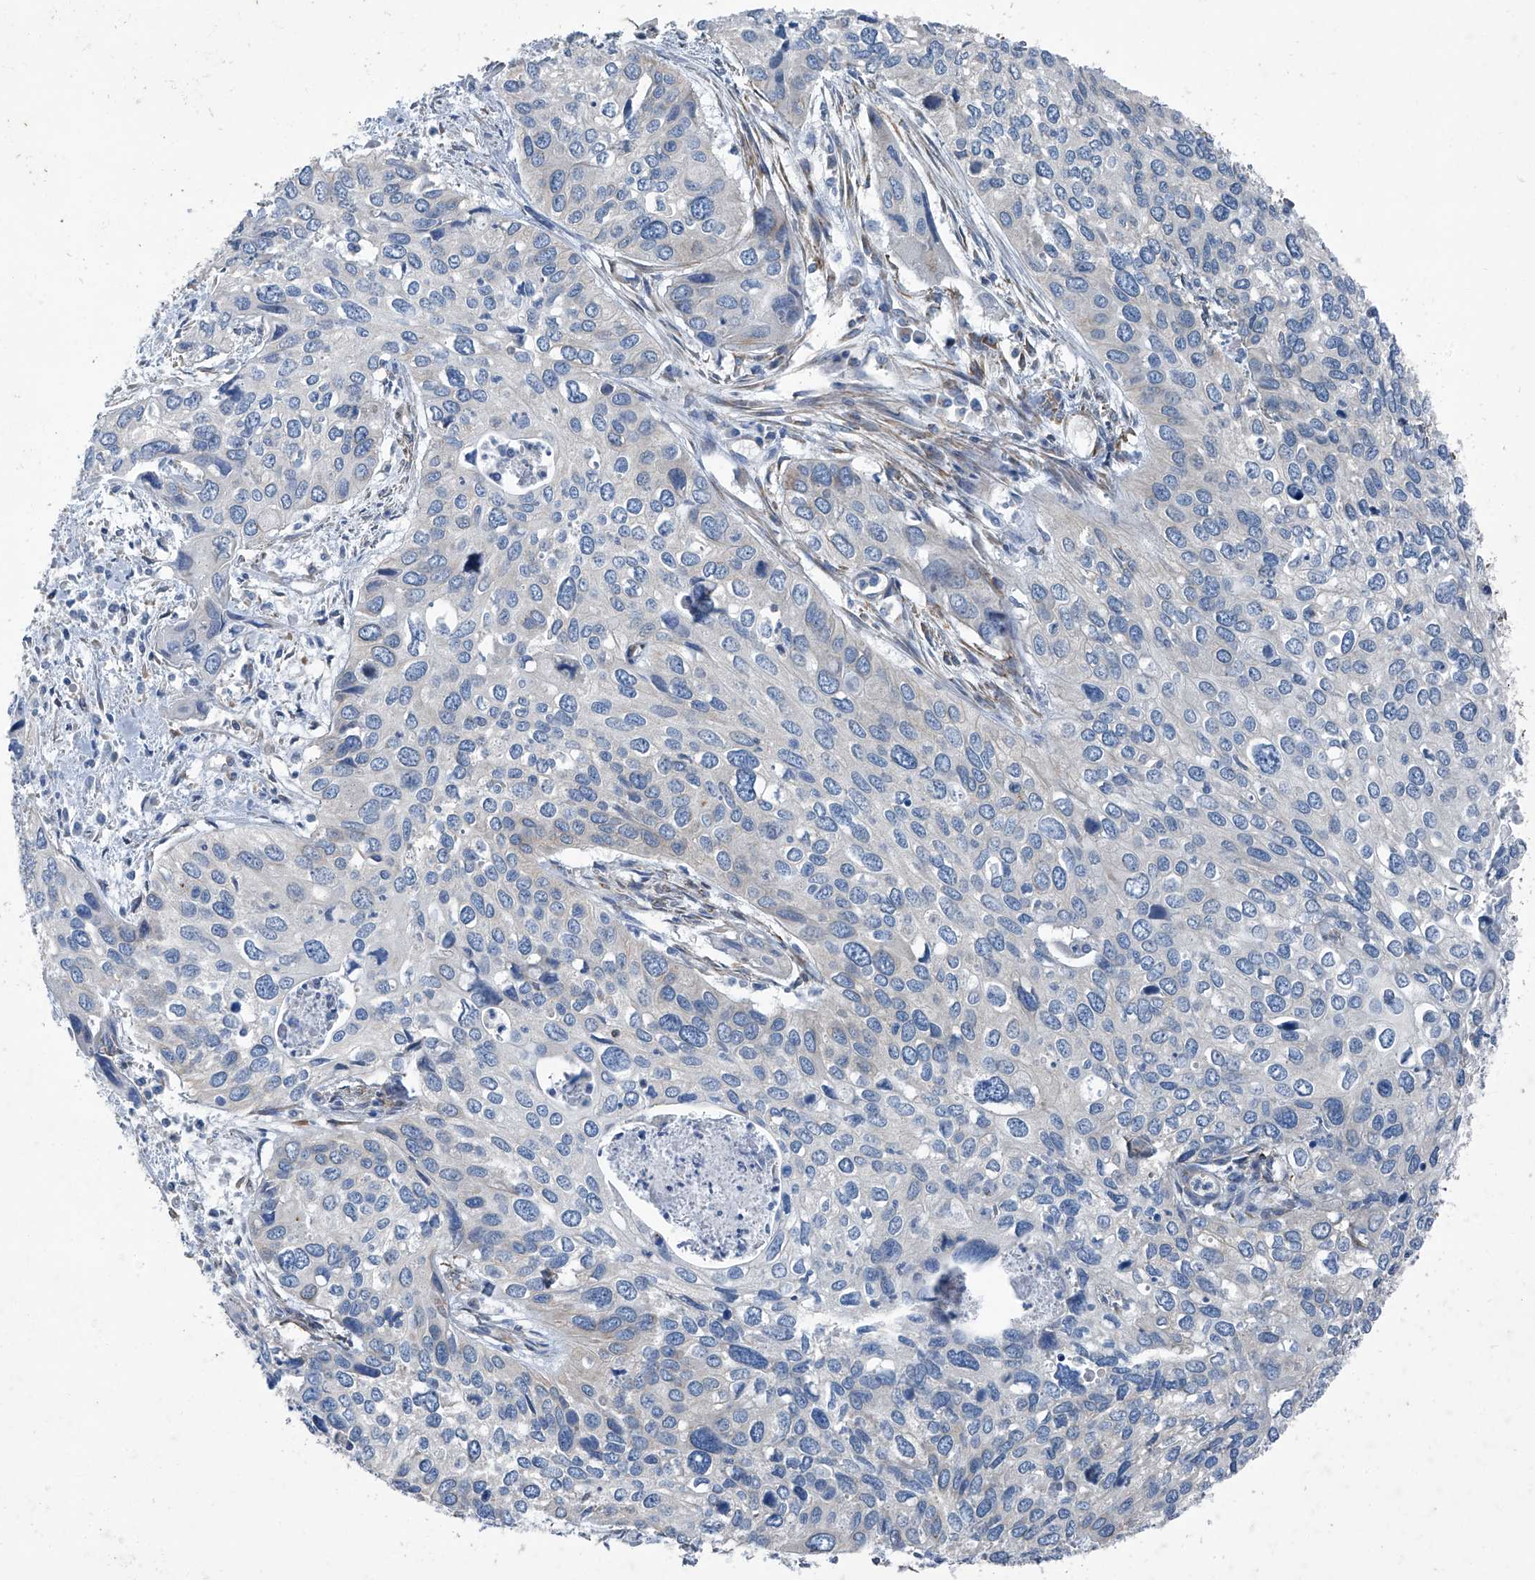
{"staining": {"intensity": "negative", "quantity": "none", "location": "none"}, "tissue": "cervical cancer", "cell_type": "Tumor cells", "image_type": "cancer", "snomed": [{"axis": "morphology", "description": "Squamous cell carcinoma, NOS"}, {"axis": "topography", "description": "Cervix"}], "caption": "Cervical cancer was stained to show a protein in brown. There is no significant staining in tumor cells.", "gene": "SEPTIN7", "patient": {"sex": "female", "age": 55}}